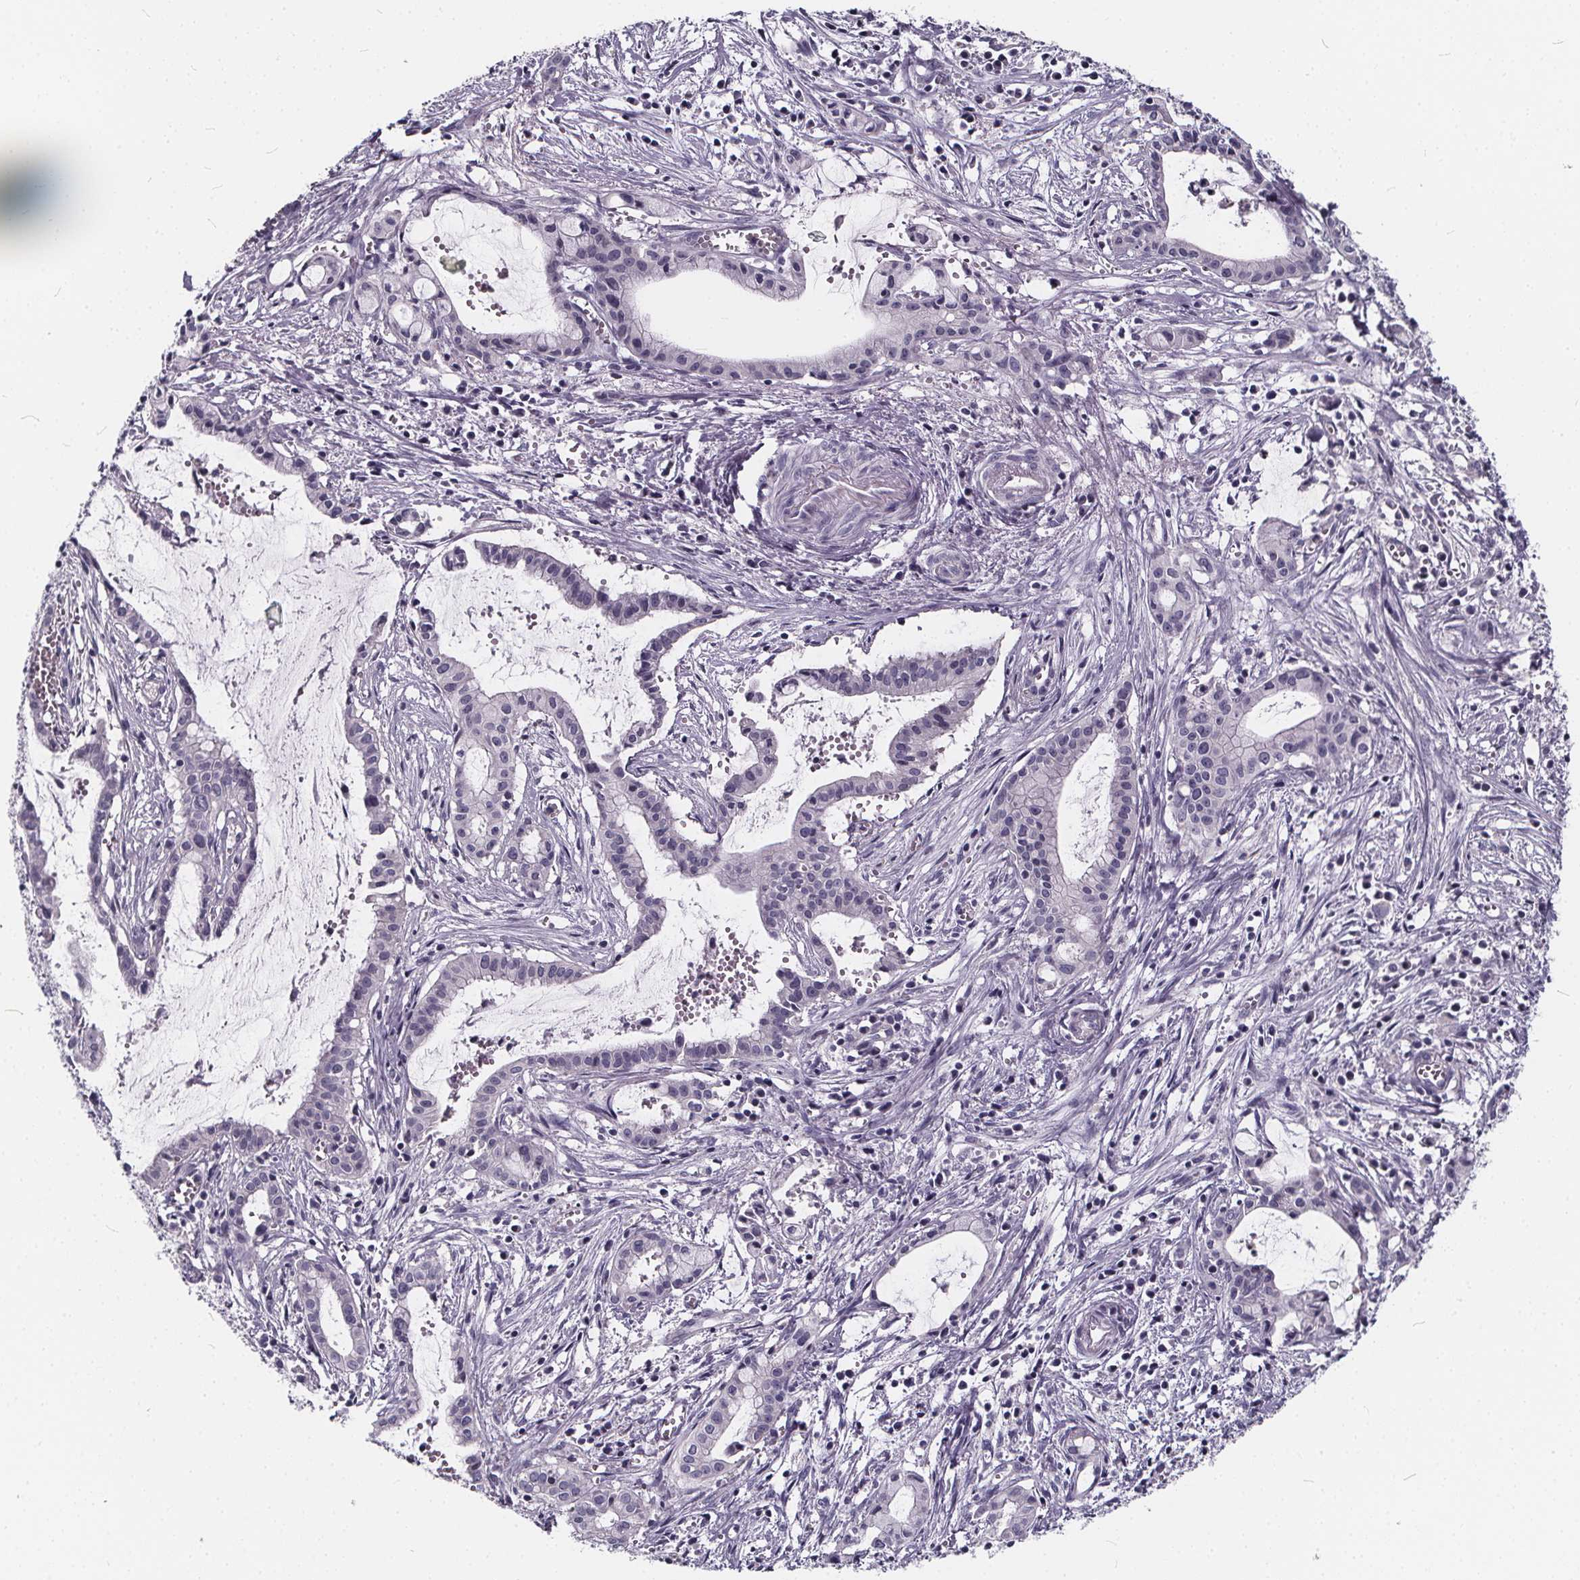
{"staining": {"intensity": "negative", "quantity": "none", "location": "none"}, "tissue": "pancreatic cancer", "cell_type": "Tumor cells", "image_type": "cancer", "snomed": [{"axis": "morphology", "description": "Adenocarcinoma, NOS"}, {"axis": "topography", "description": "Pancreas"}], "caption": "Tumor cells are negative for protein expression in human pancreatic adenocarcinoma. (Stains: DAB (3,3'-diaminobenzidine) immunohistochemistry (IHC) with hematoxylin counter stain, Microscopy: brightfield microscopy at high magnification).", "gene": "SPEF2", "patient": {"sex": "male", "age": 48}}